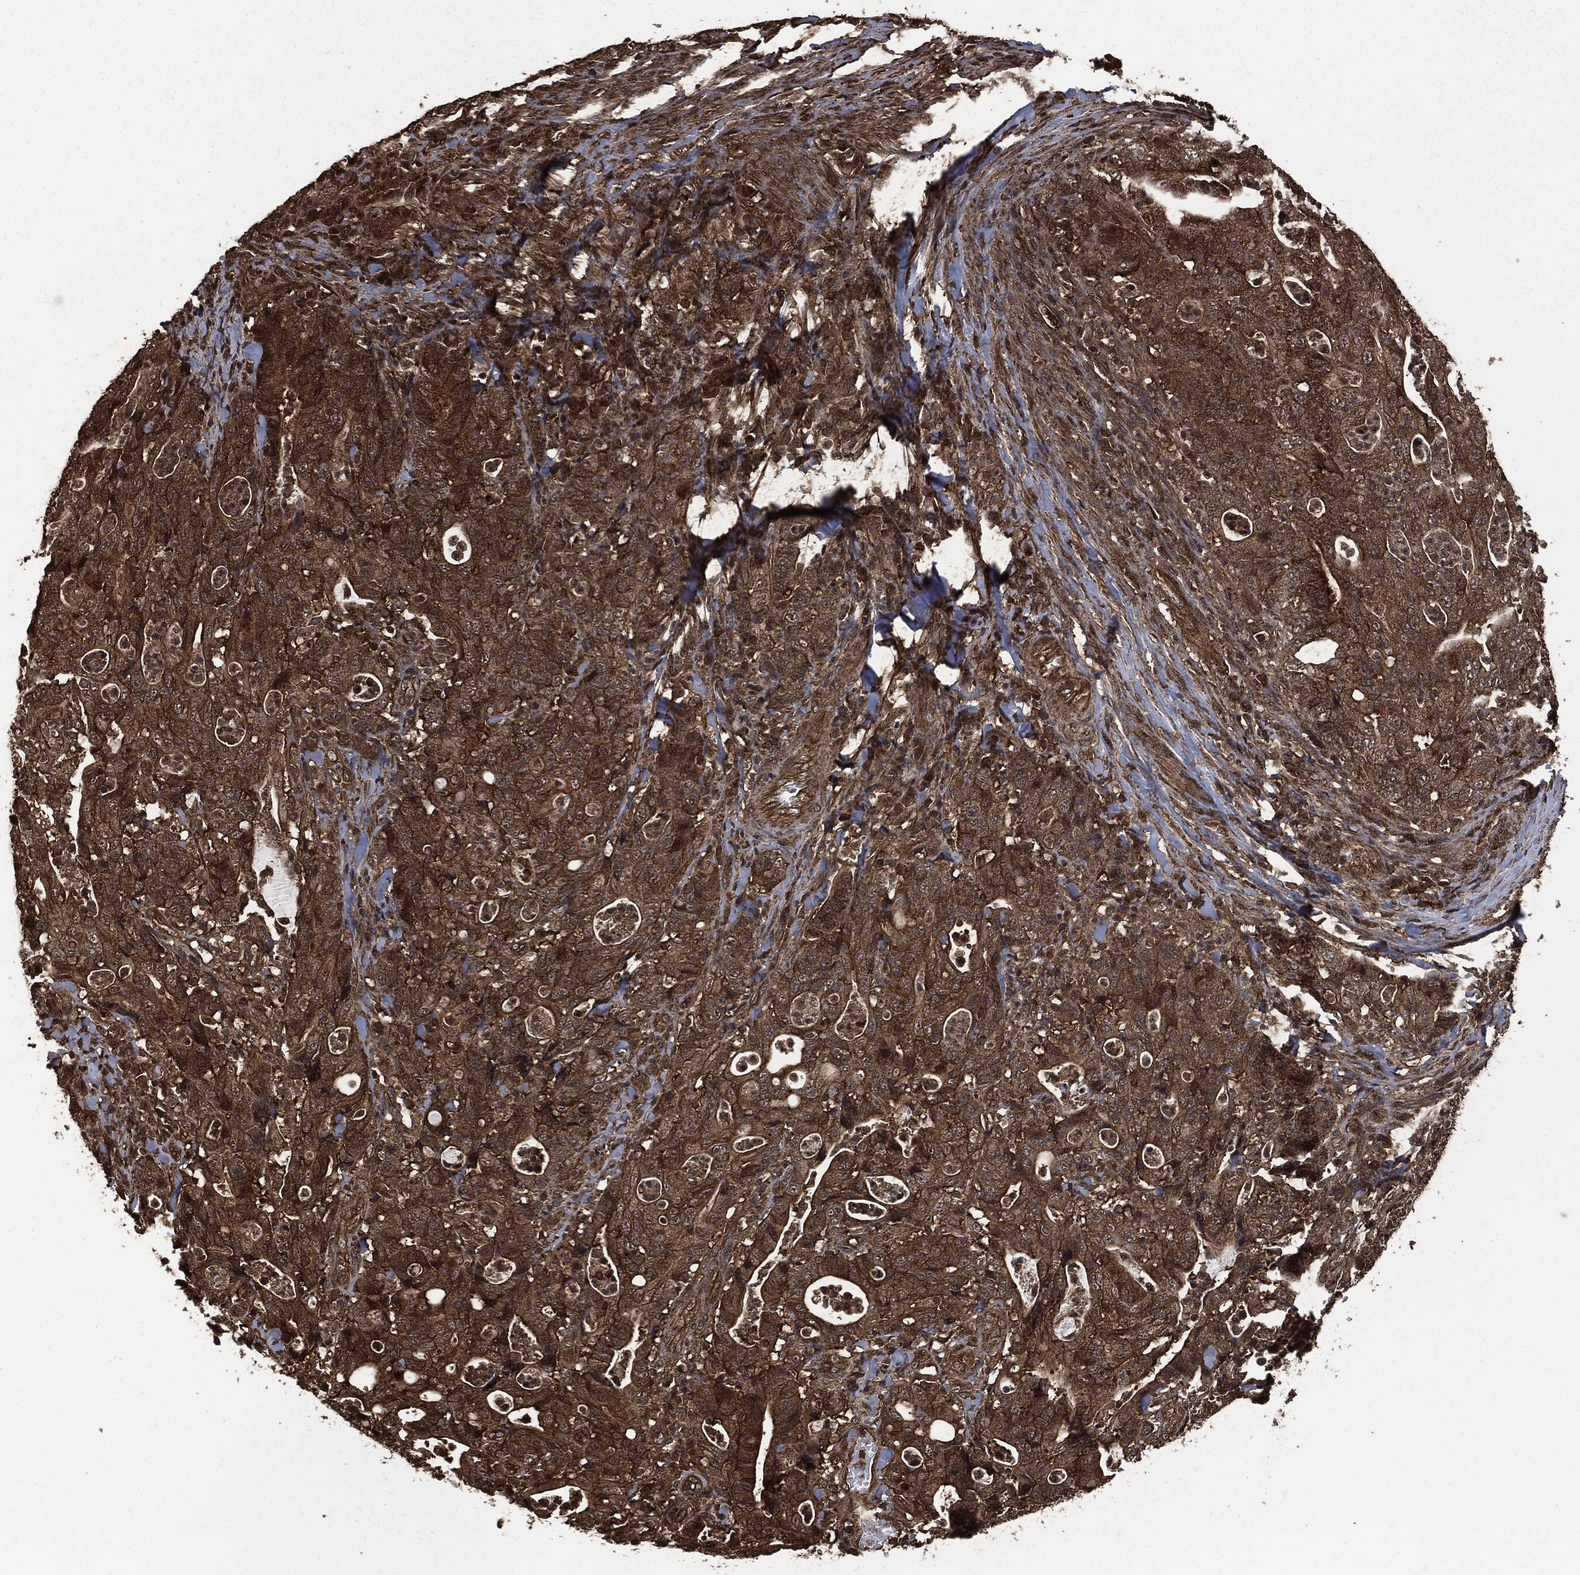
{"staining": {"intensity": "strong", "quantity": ">75%", "location": "cytoplasmic/membranous"}, "tissue": "colorectal cancer", "cell_type": "Tumor cells", "image_type": "cancer", "snomed": [{"axis": "morphology", "description": "Adenocarcinoma, NOS"}, {"axis": "topography", "description": "Colon"}], "caption": "Protein staining of colorectal cancer (adenocarcinoma) tissue exhibits strong cytoplasmic/membranous positivity in approximately >75% of tumor cells.", "gene": "HRAS", "patient": {"sex": "male", "age": 70}}